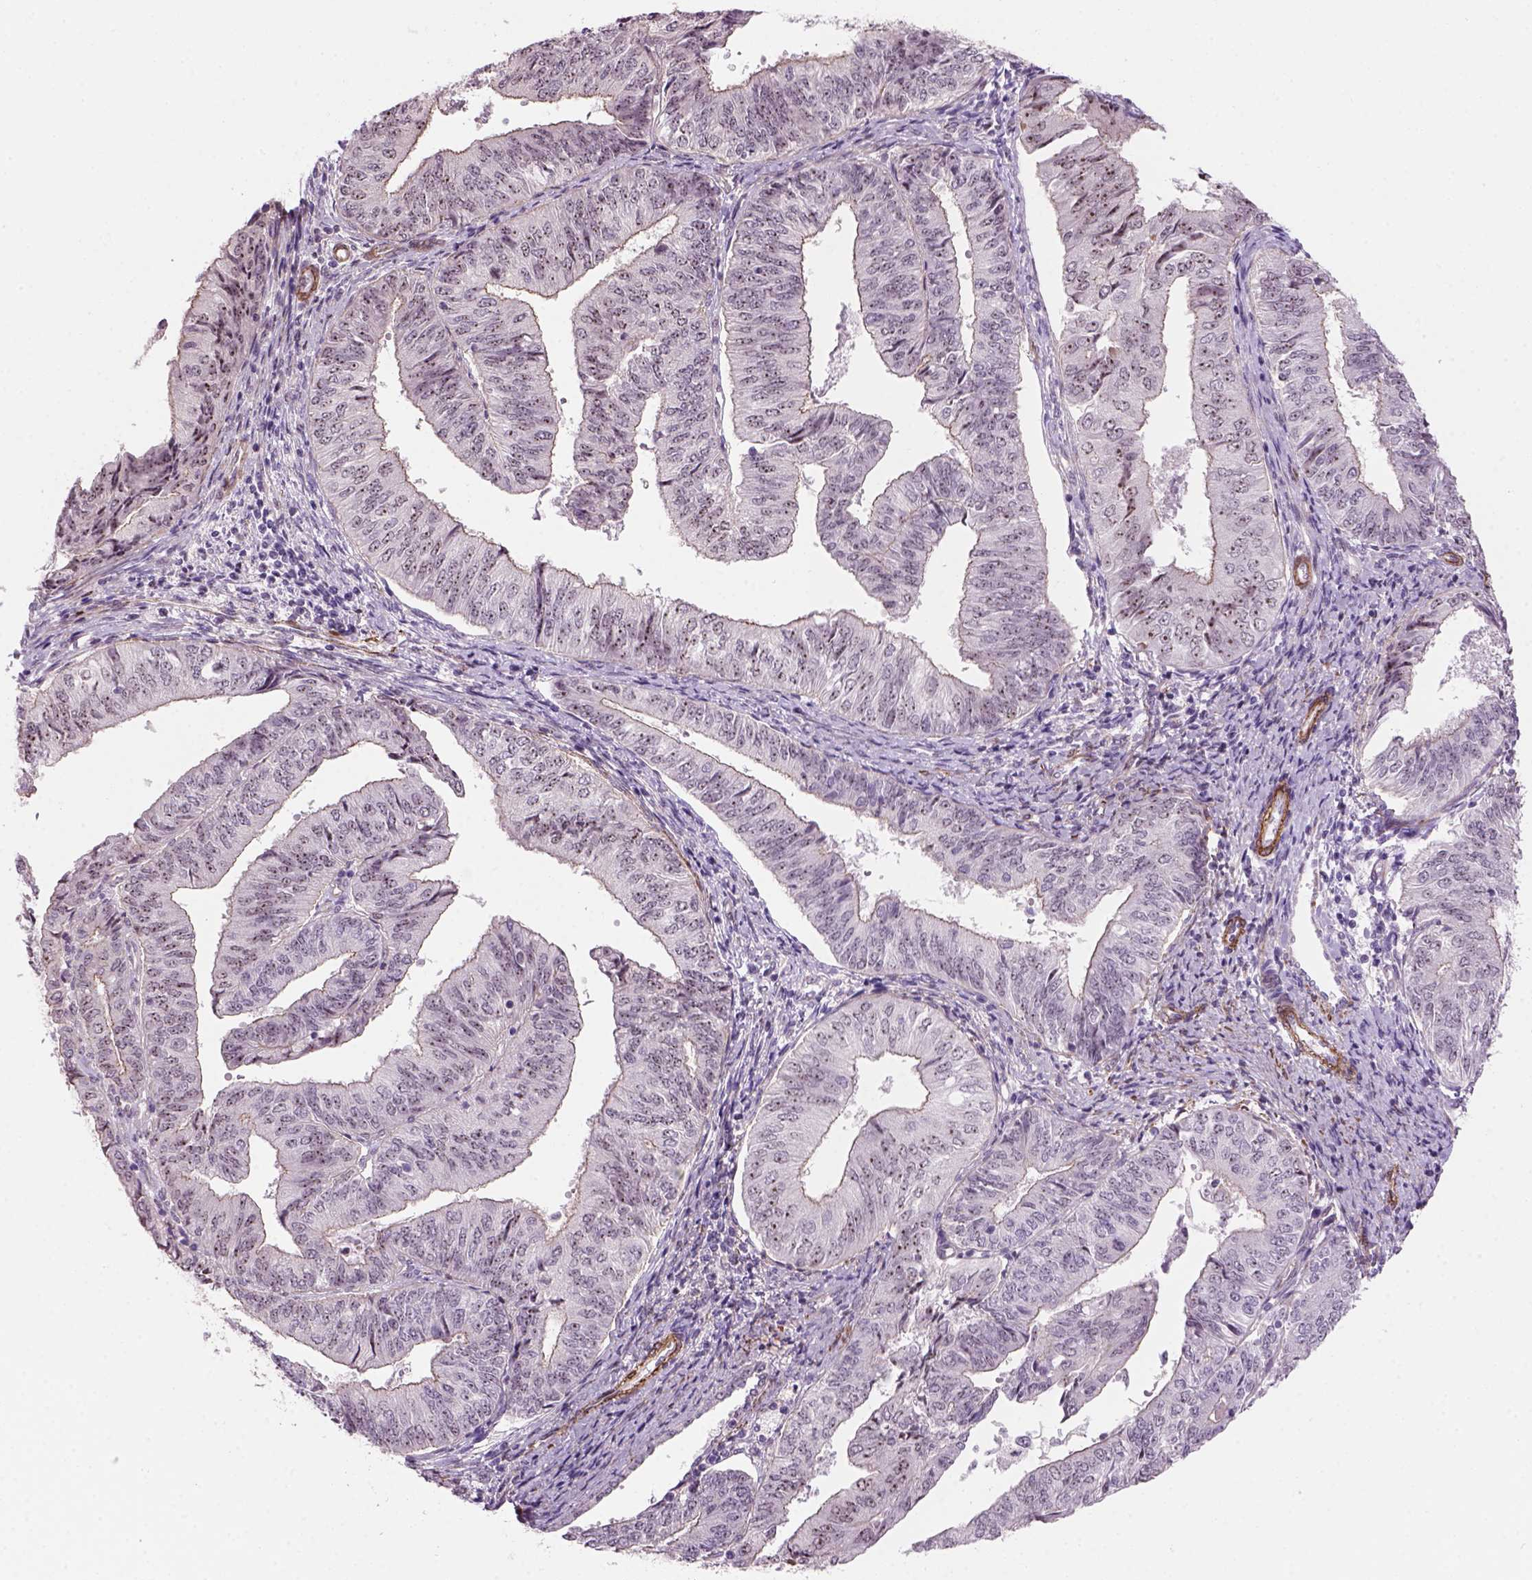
{"staining": {"intensity": "moderate", "quantity": ">75%", "location": "nuclear"}, "tissue": "endometrial cancer", "cell_type": "Tumor cells", "image_type": "cancer", "snomed": [{"axis": "morphology", "description": "Adenocarcinoma, NOS"}, {"axis": "topography", "description": "Endometrium"}], "caption": "DAB immunohistochemical staining of endometrial cancer displays moderate nuclear protein expression in about >75% of tumor cells.", "gene": "RRS1", "patient": {"sex": "female", "age": 58}}